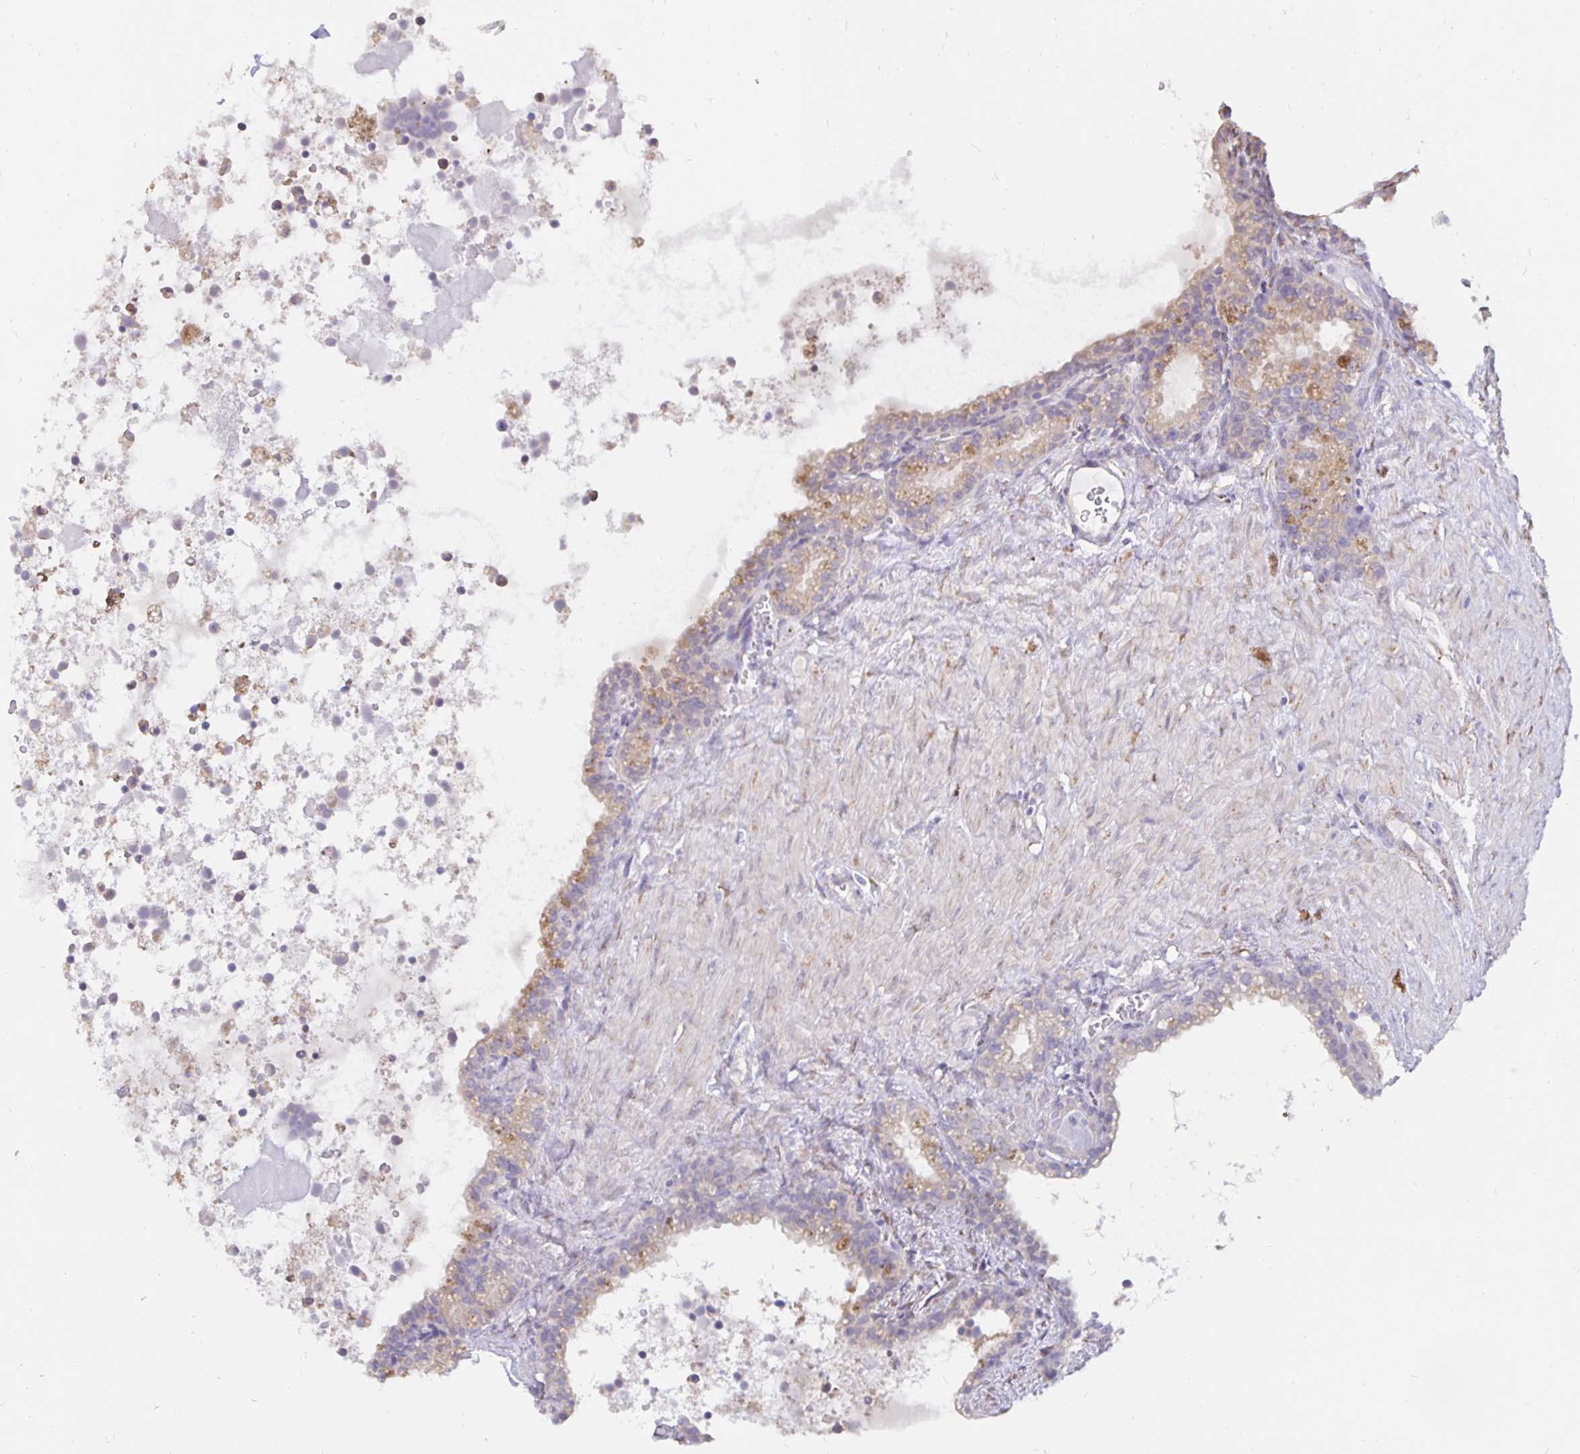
{"staining": {"intensity": "weak", "quantity": "<25%", "location": "cytoplasmic/membranous"}, "tissue": "seminal vesicle", "cell_type": "Glandular cells", "image_type": "normal", "snomed": [{"axis": "morphology", "description": "Normal tissue, NOS"}, {"axis": "topography", "description": "Seminal veicle"}], "caption": "The photomicrograph shows no staining of glandular cells in normal seminal vesicle. Nuclei are stained in blue.", "gene": "DNAI2", "patient": {"sex": "male", "age": 76}}